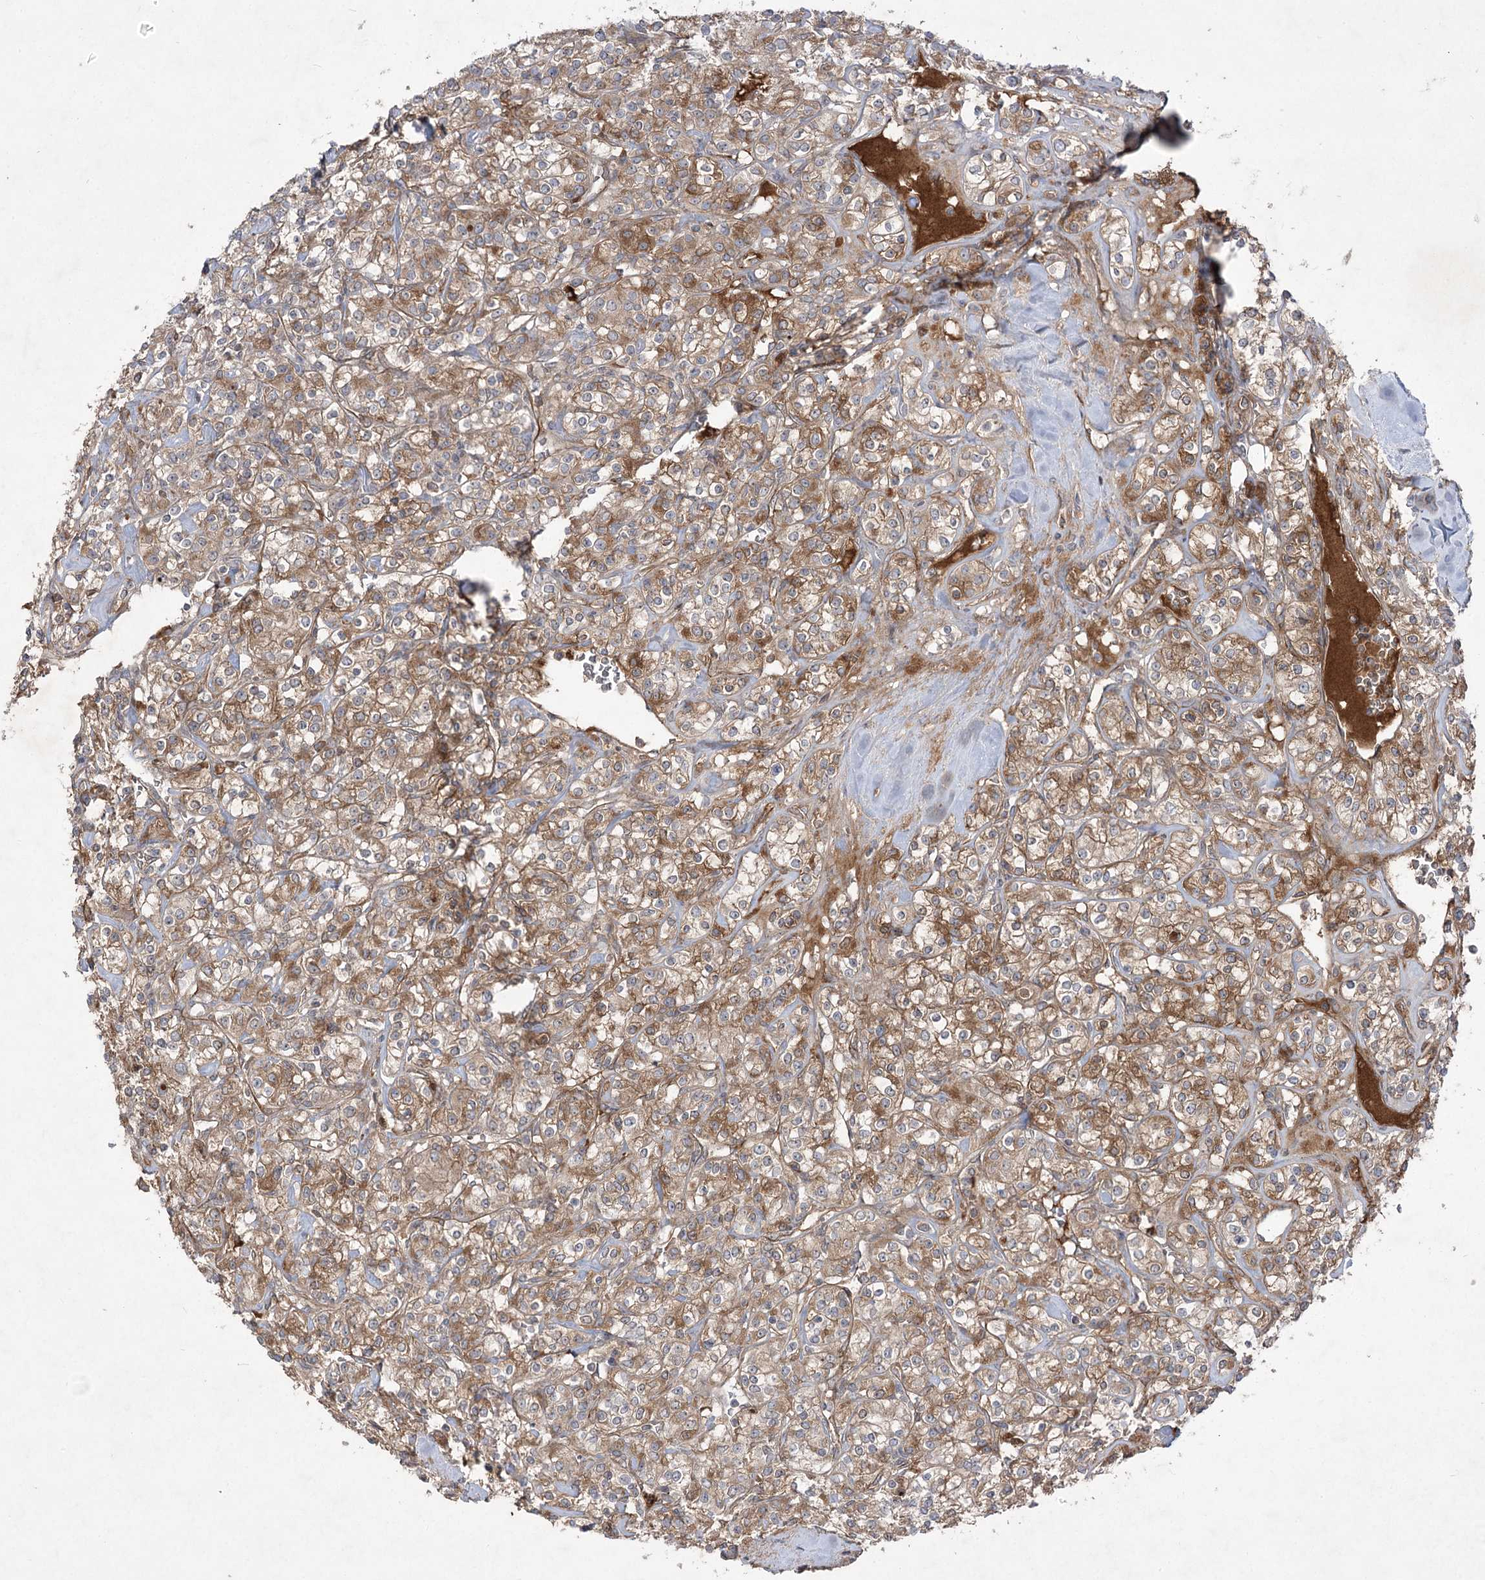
{"staining": {"intensity": "moderate", "quantity": ">75%", "location": "cytoplasmic/membranous"}, "tissue": "renal cancer", "cell_type": "Tumor cells", "image_type": "cancer", "snomed": [{"axis": "morphology", "description": "Adenocarcinoma, NOS"}, {"axis": "topography", "description": "Kidney"}], "caption": "High-magnification brightfield microscopy of renal cancer stained with DAB (3,3'-diaminobenzidine) (brown) and counterstained with hematoxylin (blue). tumor cells exhibit moderate cytoplasmic/membranous expression is appreciated in about>75% of cells.", "gene": "PLEKHA5", "patient": {"sex": "male", "age": 77}}